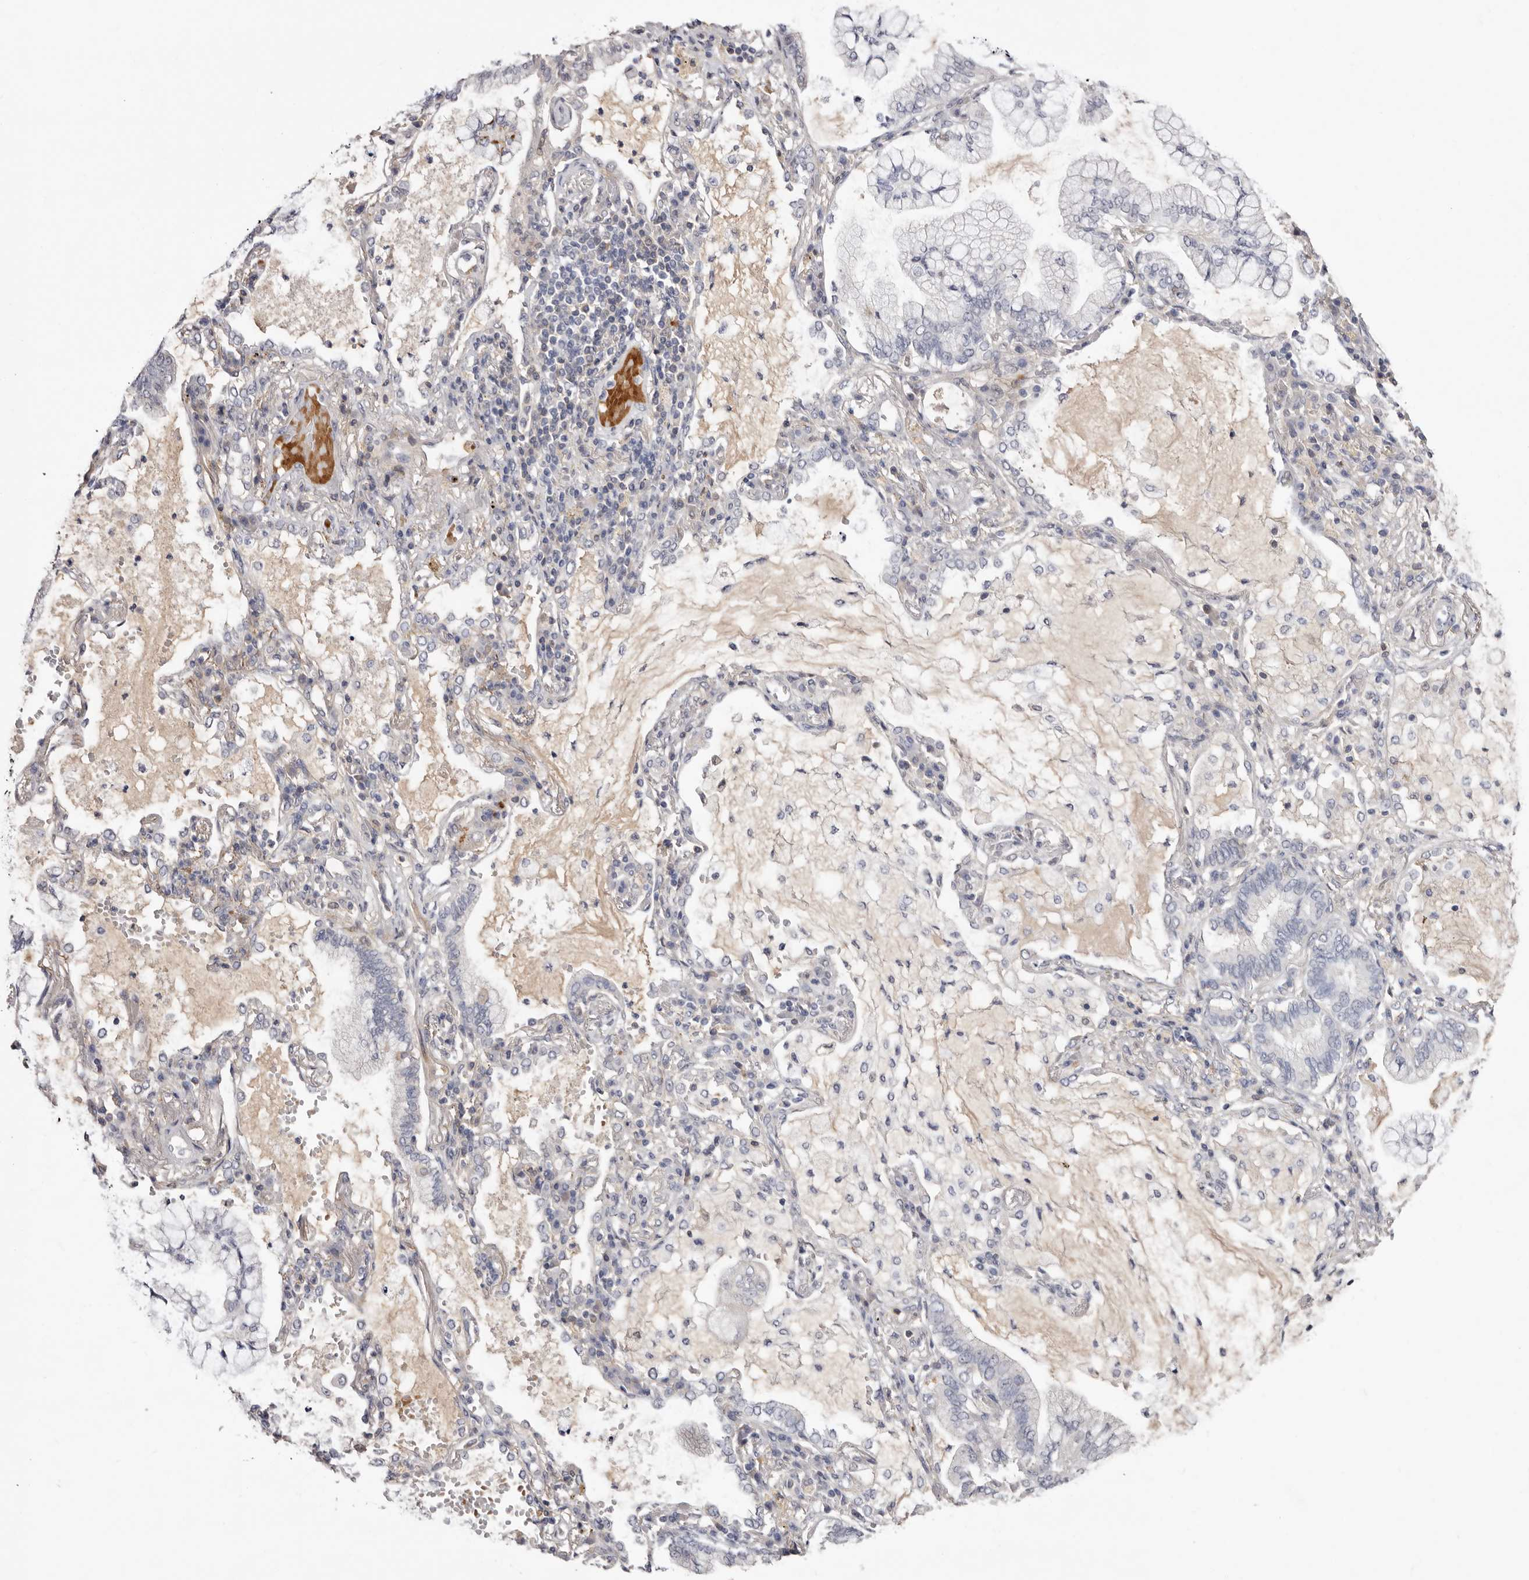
{"staining": {"intensity": "negative", "quantity": "none", "location": "none"}, "tissue": "lung cancer", "cell_type": "Tumor cells", "image_type": "cancer", "snomed": [{"axis": "morphology", "description": "Adenocarcinoma, NOS"}, {"axis": "topography", "description": "Lung"}], "caption": "Tumor cells show no significant protein expression in lung cancer.", "gene": "LMLN", "patient": {"sex": "female", "age": 70}}